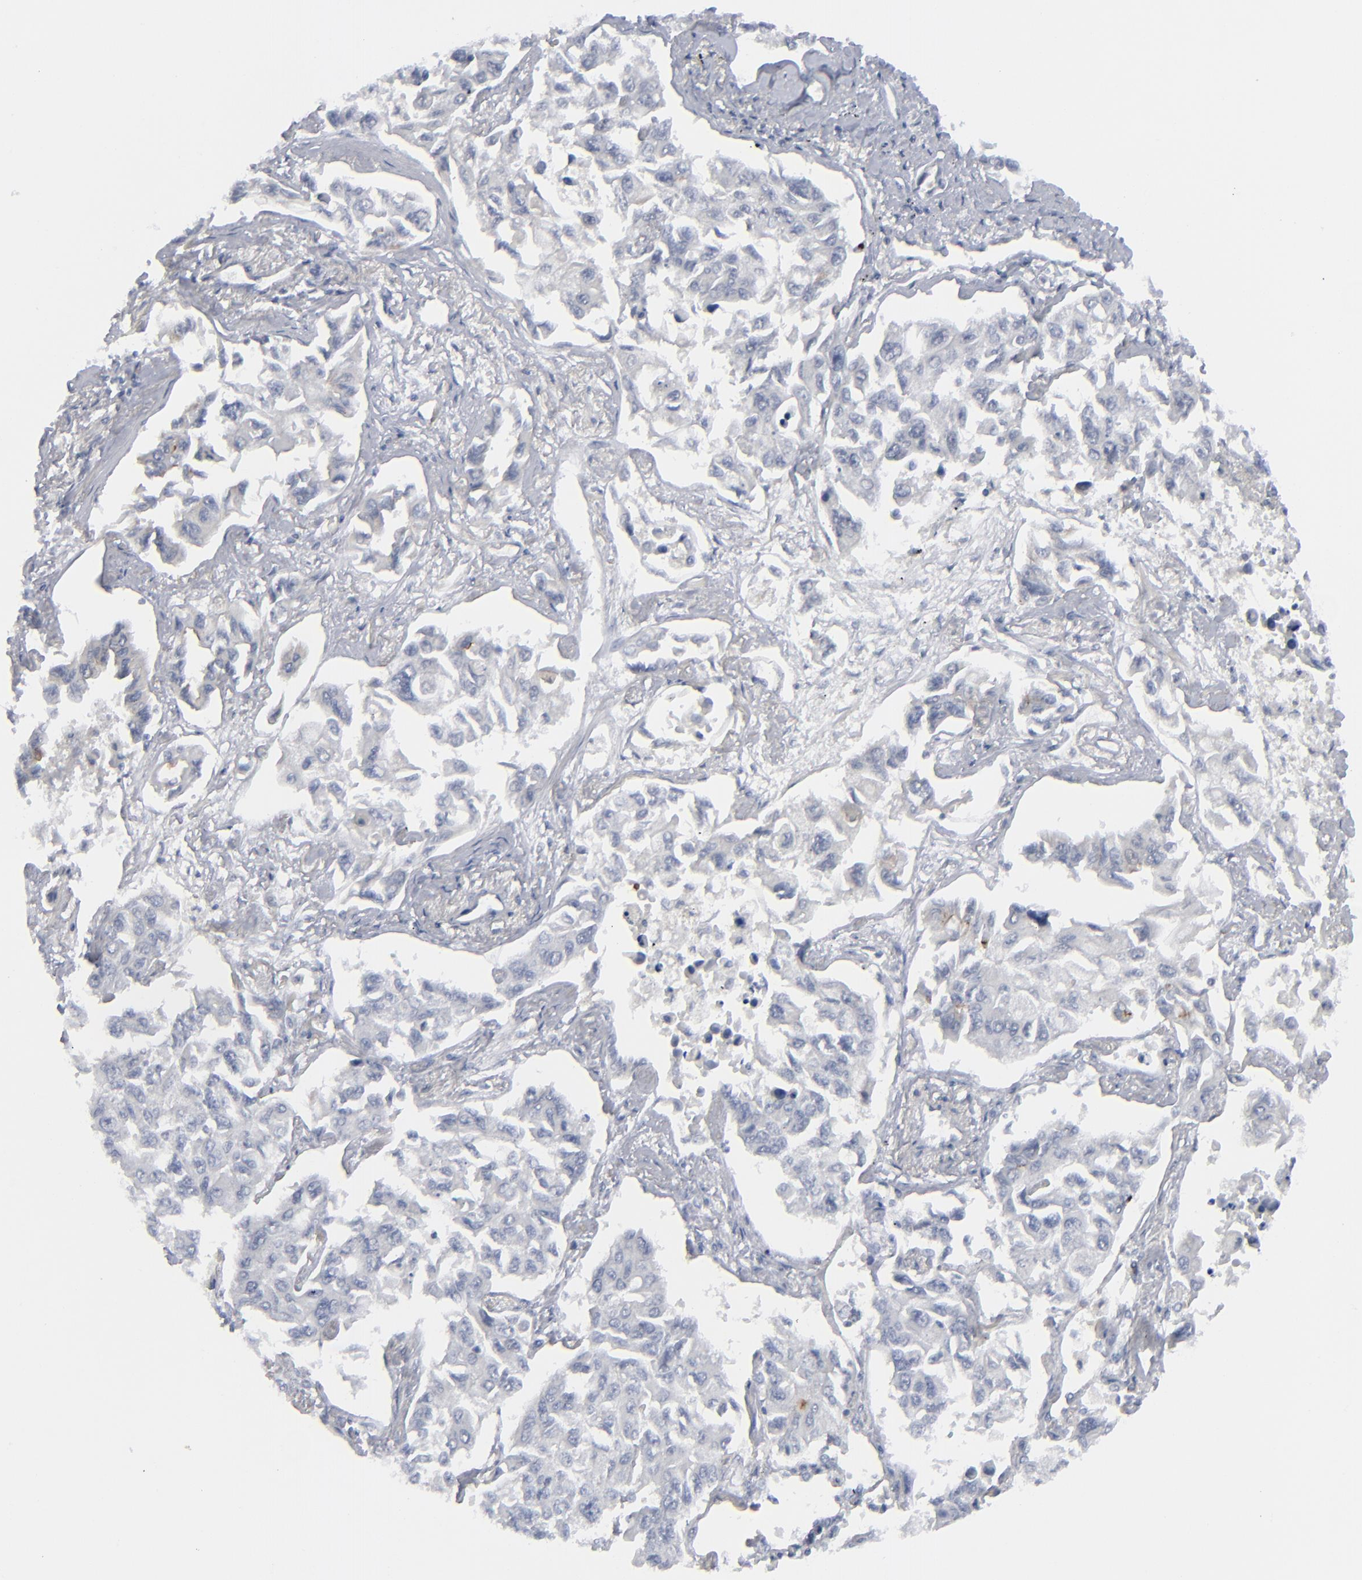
{"staining": {"intensity": "negative", "quantity": "none", "location": "none"}, "tissue": "lung cancer", "cell_type": "Tumor cells", "image_type": "cancer", "snomed": [{"axis": "morphology", "description": "Adenocarcinoma, NOS"}, {"axis": "topography", "description": "Lung"}], "caption": "Protein analysis of lung adenocarcinoma demonstrates no significant positivity in tumor cells.", "gene": "MSLN", "patient": {"sex": "male", "age": 64}}